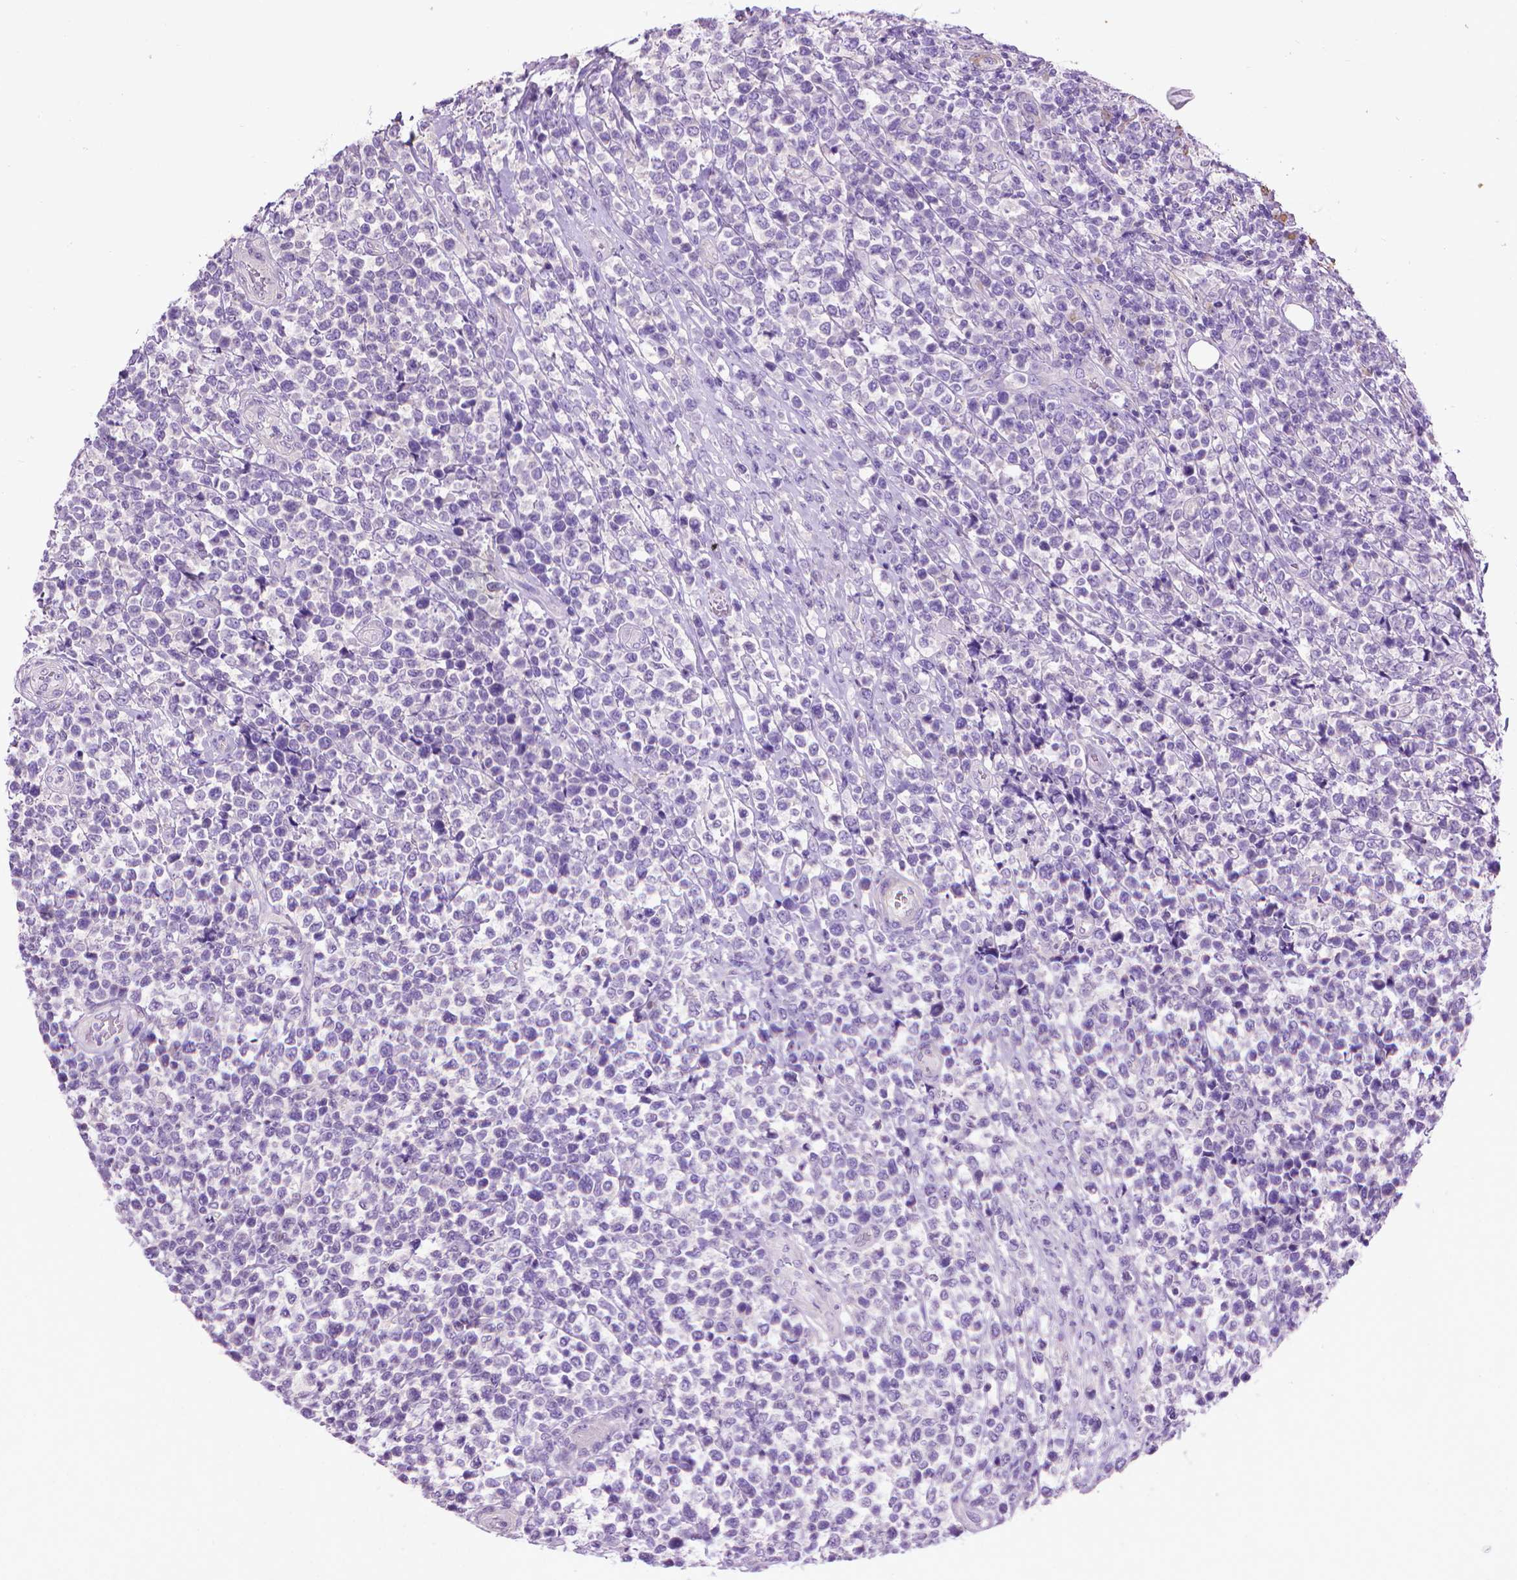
{"staining": {"intensity": "negative", "quantity": "none", "location": "none"}, "tissue": "lymphoma", "cell_type": "Tumor cells", "image_type": "cancer", "snomed": [{"axis": "morphology", "description": "Malignant lymphoma, non-Hodgkin's type, High grade"}, {"axis": "topography", "description": "Soft tissue"}], "caption": "Immunohistochemistry (IHC) of high-grade malignant lymphoma, non-Hodgkin's type reveals no staining in tumor cells.", "gene": "AQP10", "patient": {"sex": "female", "age": 56}}